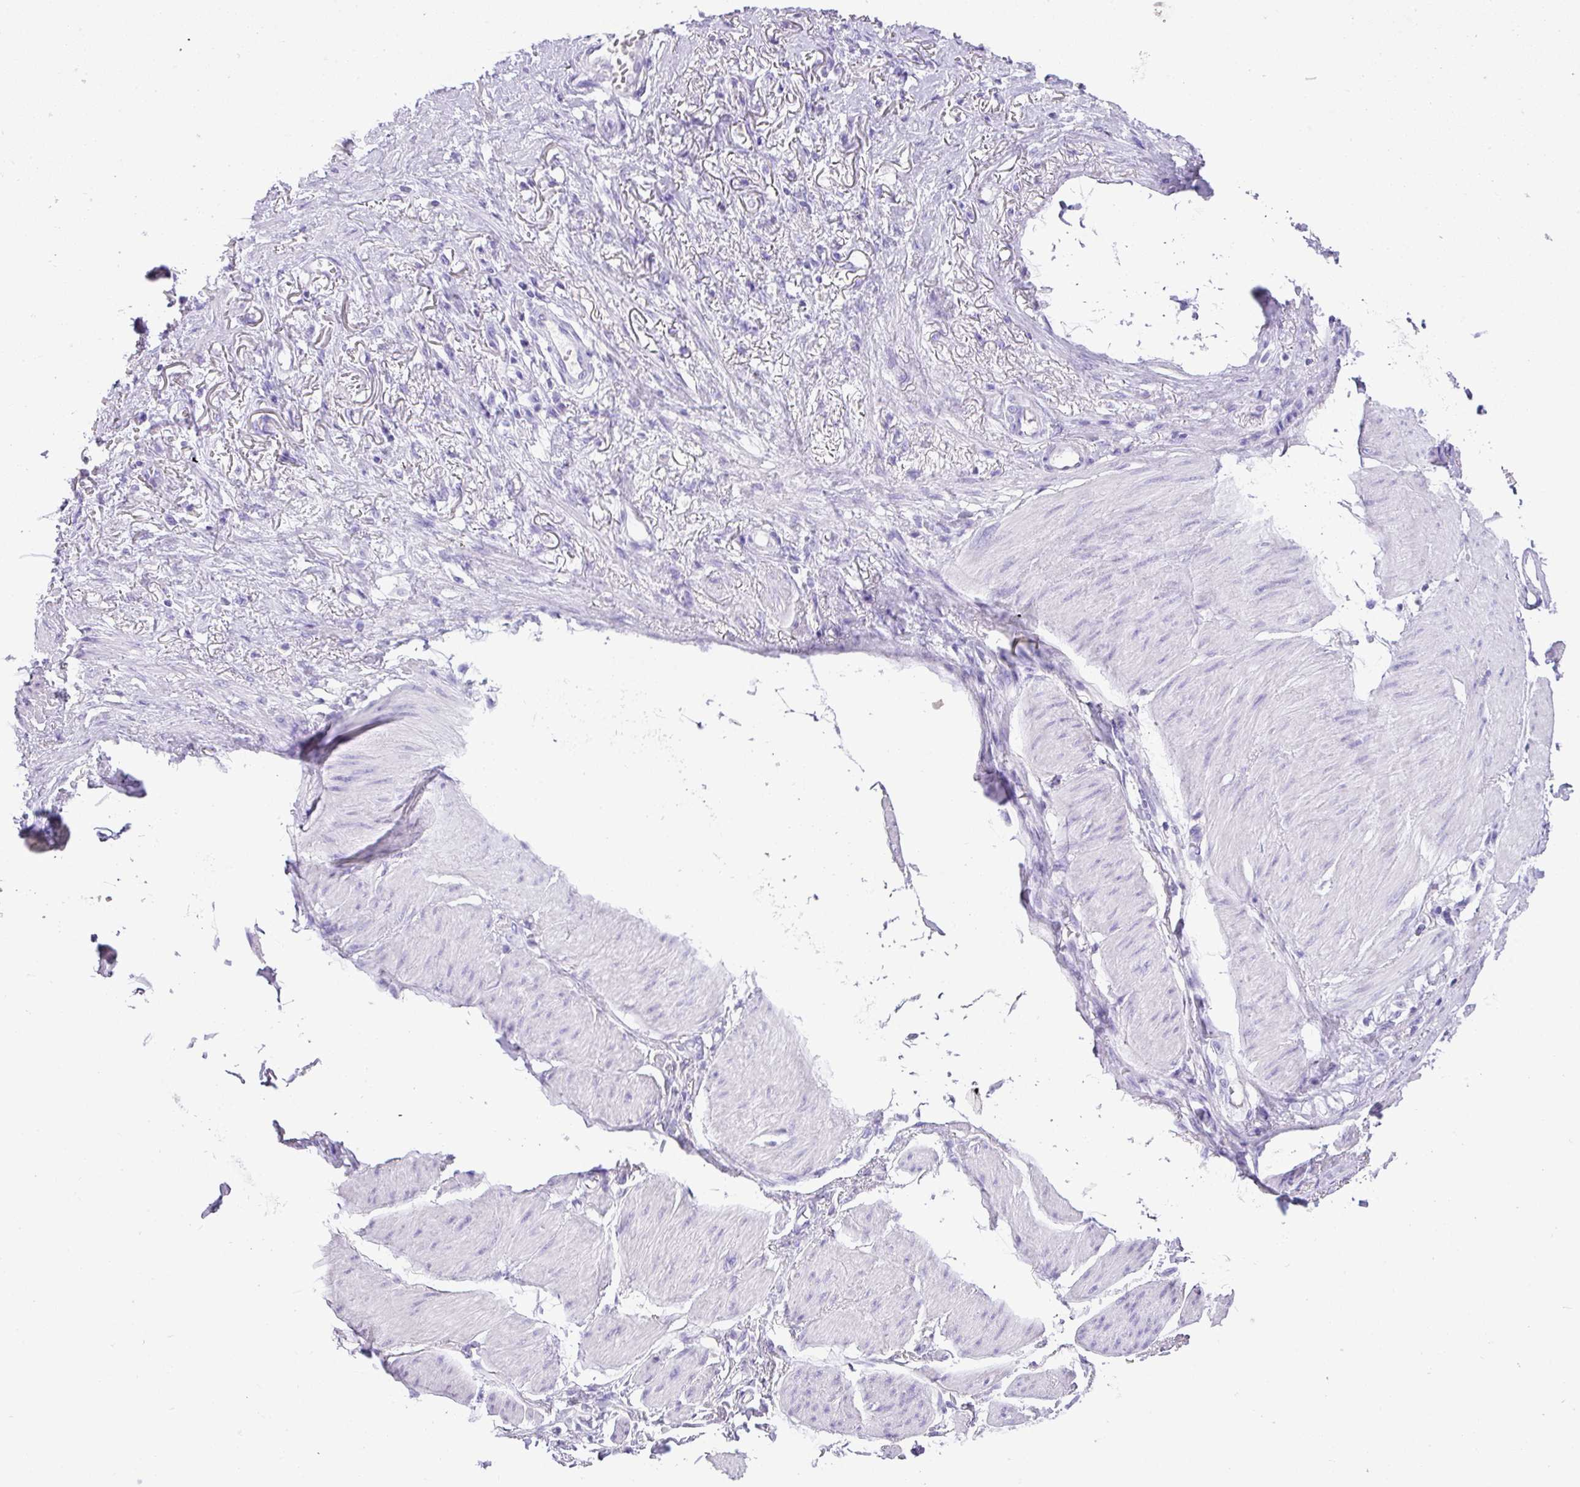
{"staining": {"intensity": "negative", "quantity": "none", "location": "none"}, "tissue": "stomach cancer", "cell_type": "Tumor cells", "image_type": "cancer", "snomed": [{"axis": "morphology", "description": "Adenocarcinoma, NOS"}, {"axis": "topography", "description": "Stomach"}], "caption": "This is an immunohistochemistry (IHC) histopathology image of stomach cancer (adenocarcinoma). There is no positivity in tumor cells.", "gene": "TNP1", "patient": {"sex": "female", "age": 81}}